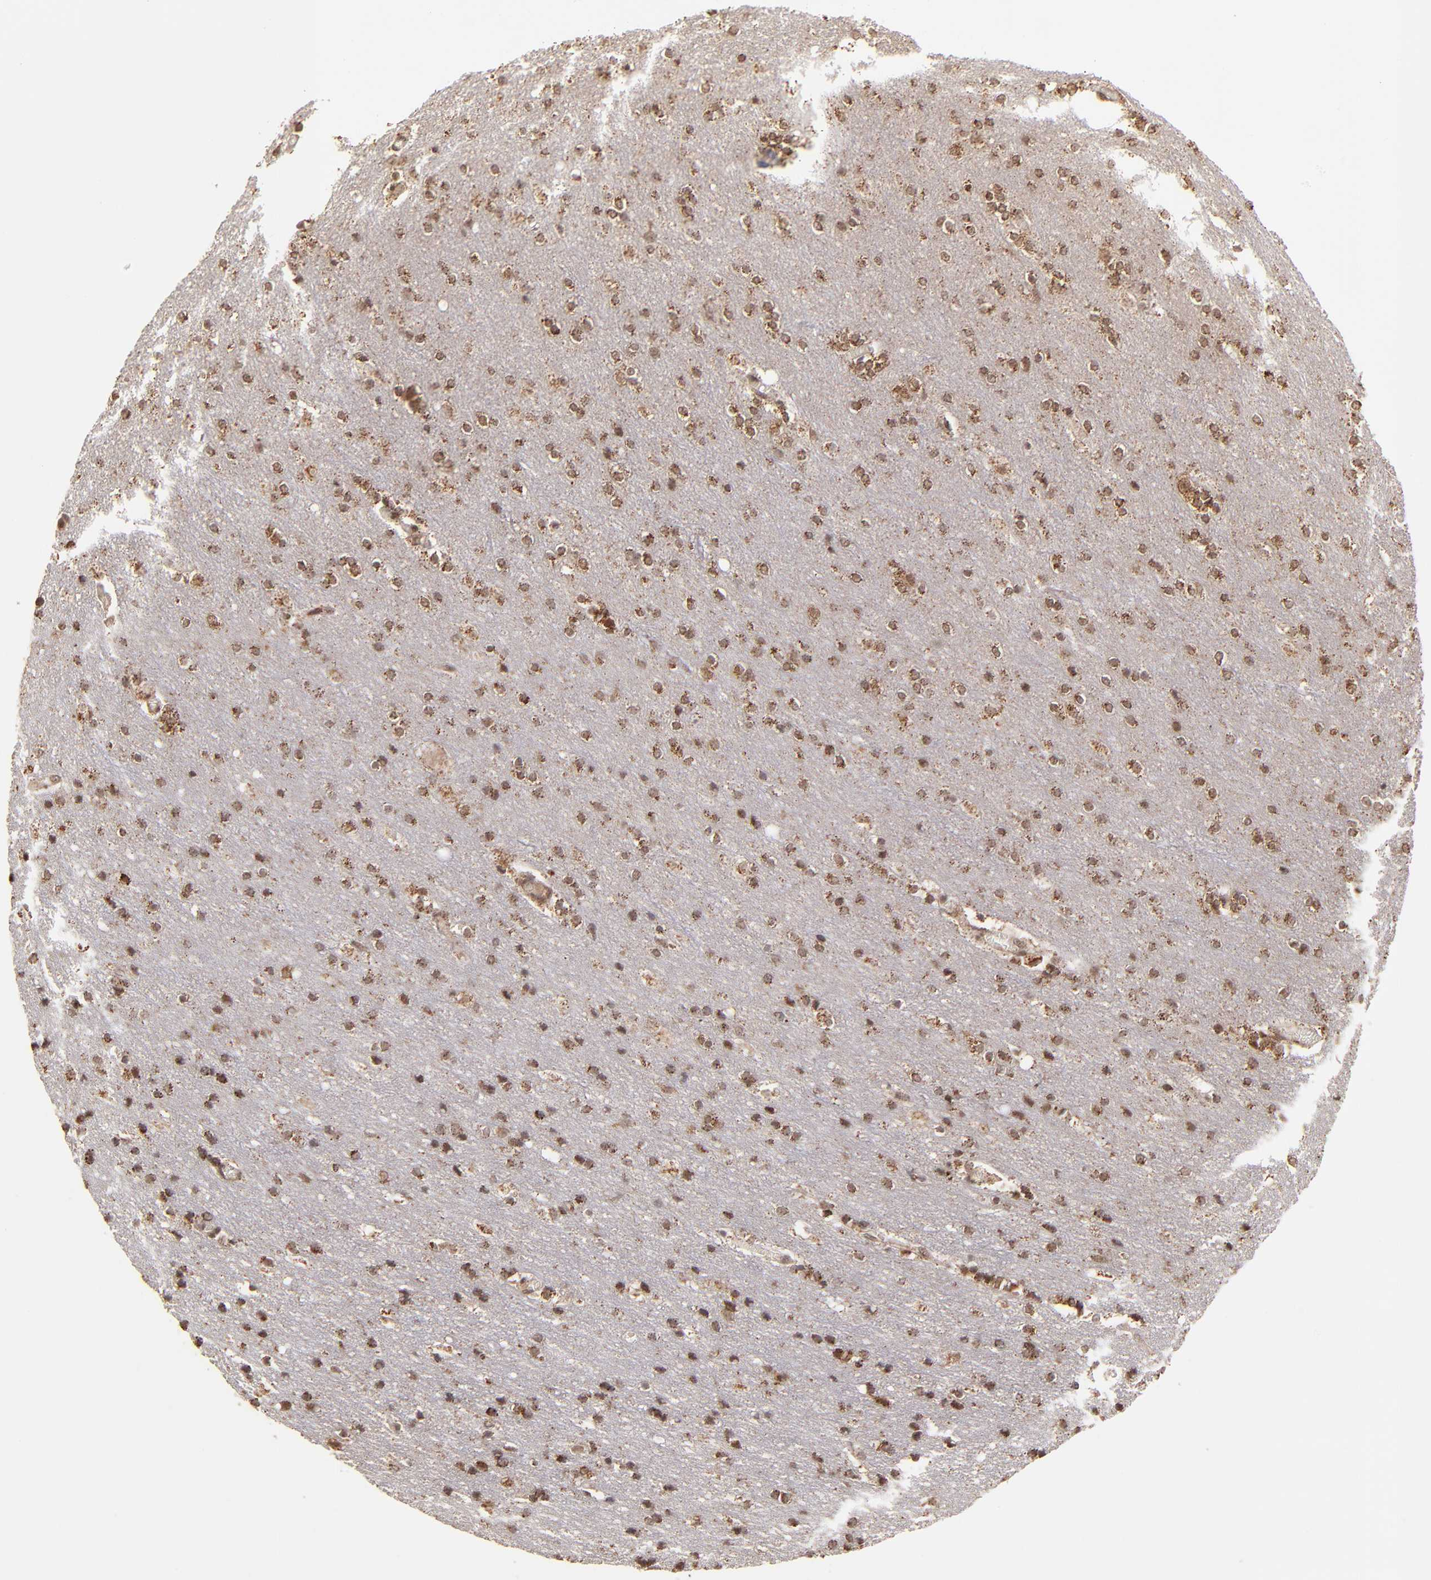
{"staining": {"intensity": "moderate", "quantity": ">75%", "location": "nuclear"}, "tissue": "cerebral cortex", "cell_type": "Endothelial cells", "image_type": "normal", "snomed": [{"axis": "morphology", "description": "Normal tissue, NOS"}, {"axis": "topography", "description": "Cerebral cortex"}], "caption": "Cerebral cortex stained for a protein displays moderate nuclear positivity in endothelial cells. The protein of interest is shown in brown color, while the nuclei are stained blue.", "gene": "MED15", "patient": {"sex": "female", "age": 54}}